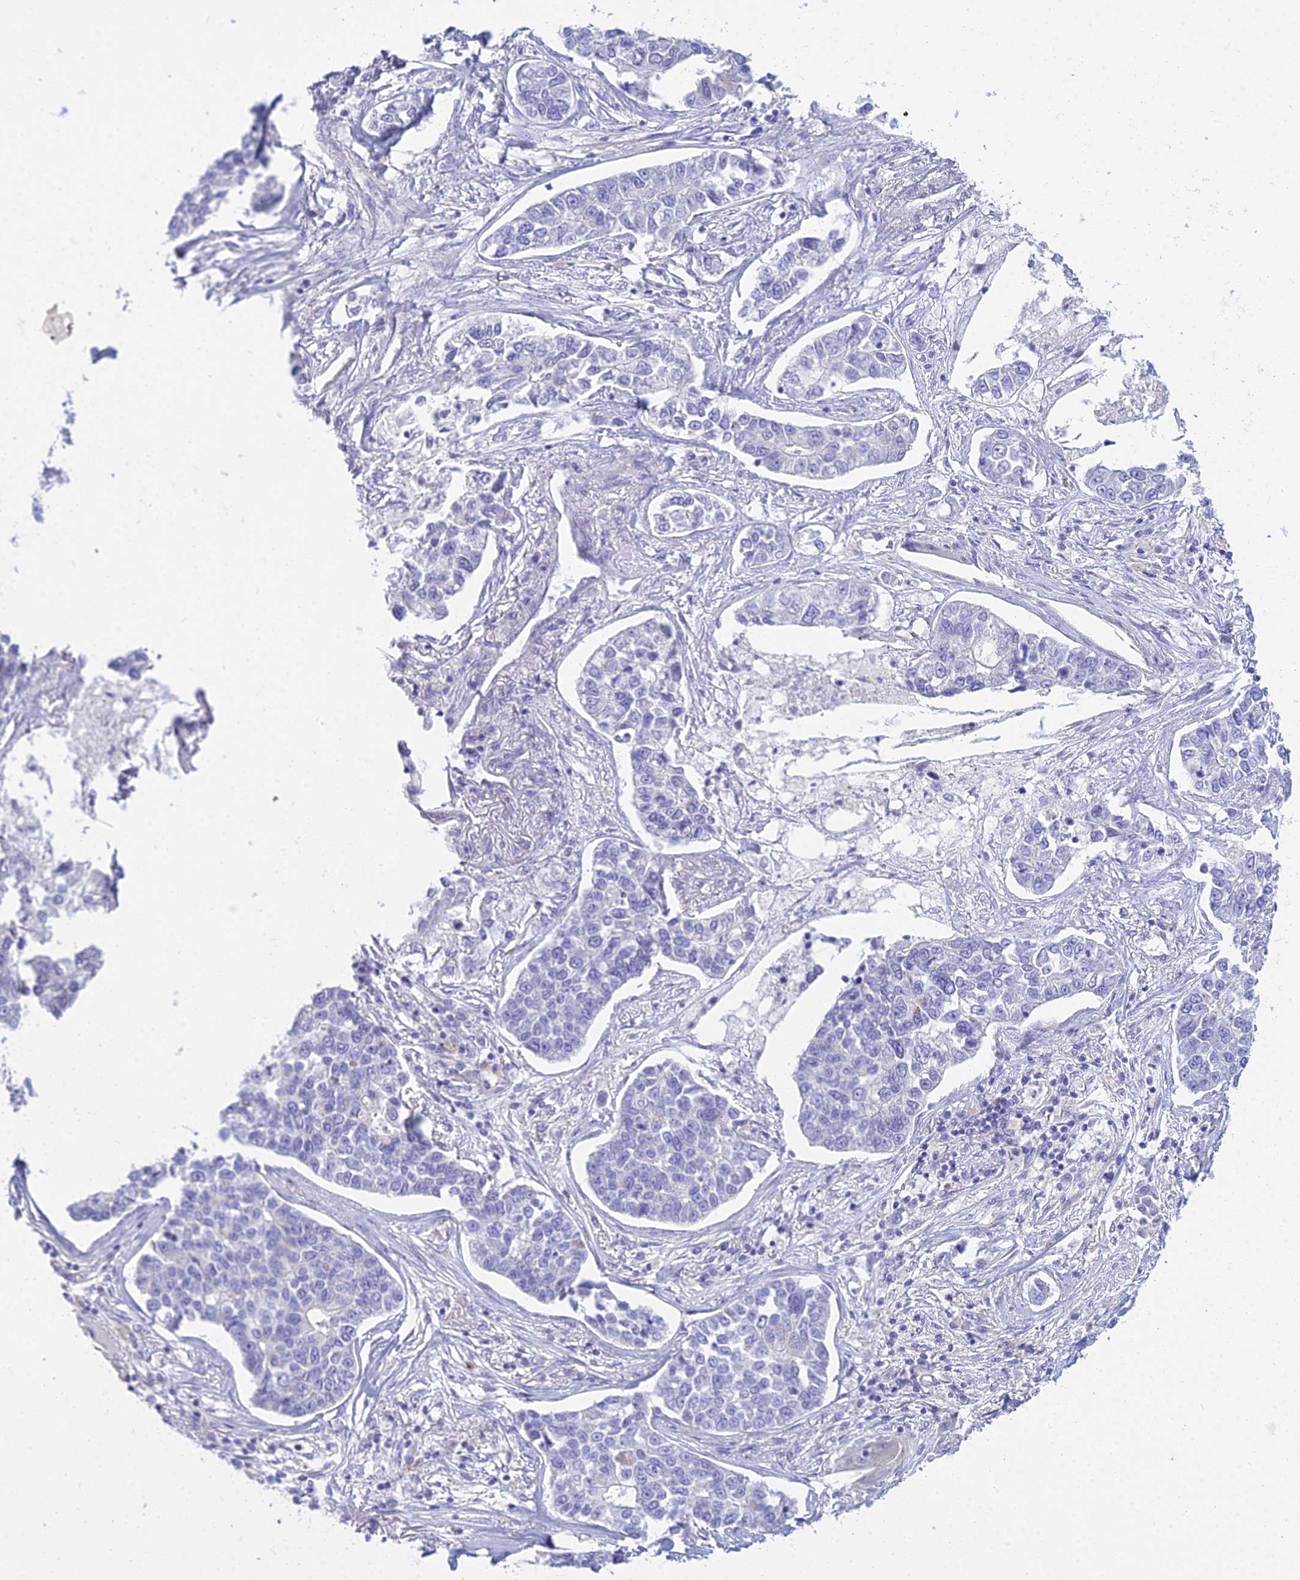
{"staining": {"intensity": "negative", "quantity": "none", "location": "none"}, "tissue": "lung cancer", "cell_type": "Tumor cells", "image_type": "cancer", "snomed": [{"axis": "morphology", "description": "Adenocarcinoma, NOS"}, {"axis": "topography", "description": "Lung"}], "caption": "This is an IHC photomicrograph of adenocarcinoma (lung). There is no positivity in tumor cells.", "gene": "SMIM24", "patient": {"sex": "male", "age": 49}}